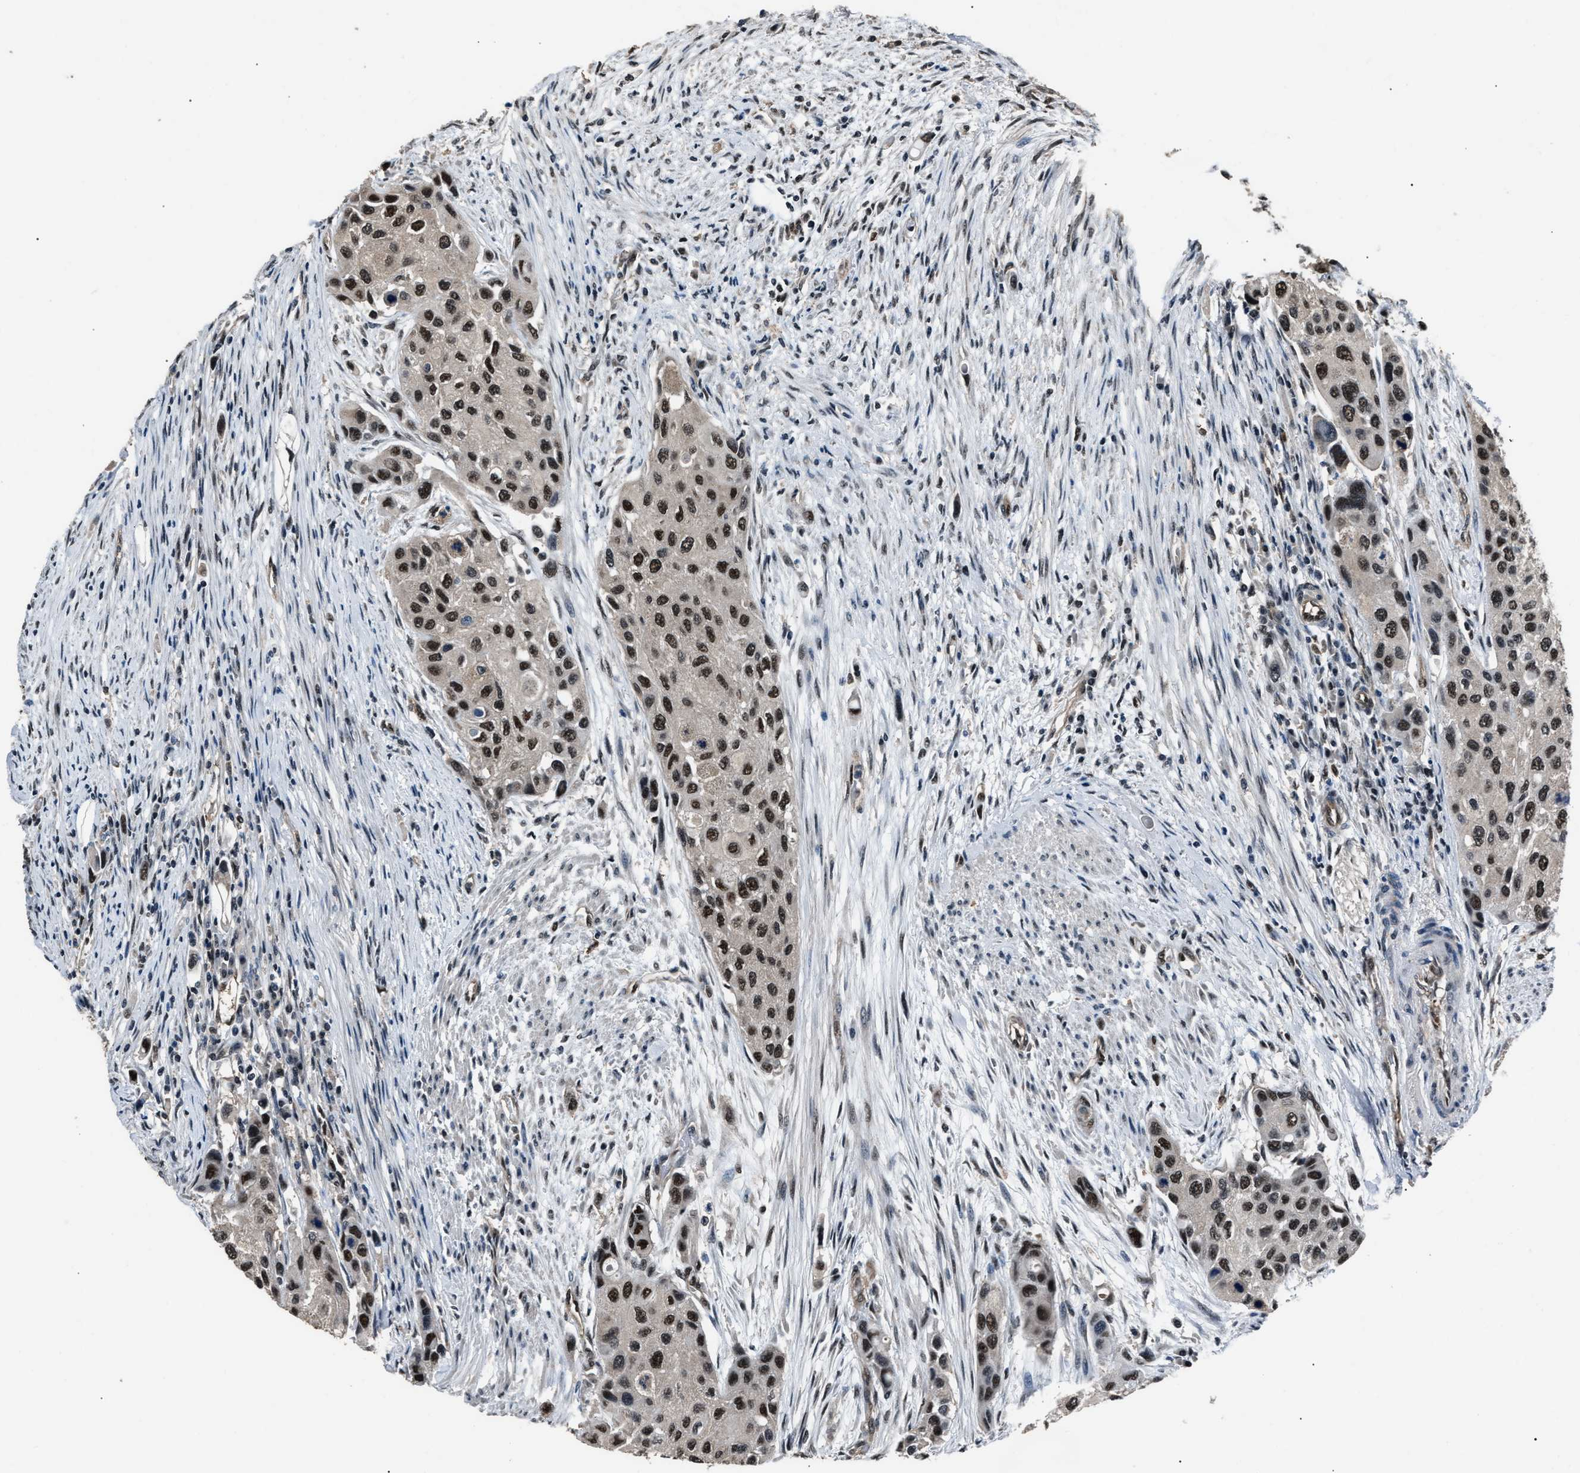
{"staining": {"intensity": "strong", "quantity": ">75%", "location": "nuclear"}, "tissue": "urothelial cancer", "cell_type": "Tumor cells", "image_type": "cancer", "snomed": [{"axis": "morphology", "description": "Urothelial carcinoma, High grade"}, {"axis": "topography", "description": "Urinary bladder"}], "caption": "Immunohistochemistry (IHC) image of neoplastic tissue: human urothelial cancer stained using immunohistochemistry reveals high levels of strong protein expression localized specifically in the nuclear of tumor cells, appearing as a nuclear brown color.", "gene": "DFFA", "patient": {"sex": "female", "age": 56}}